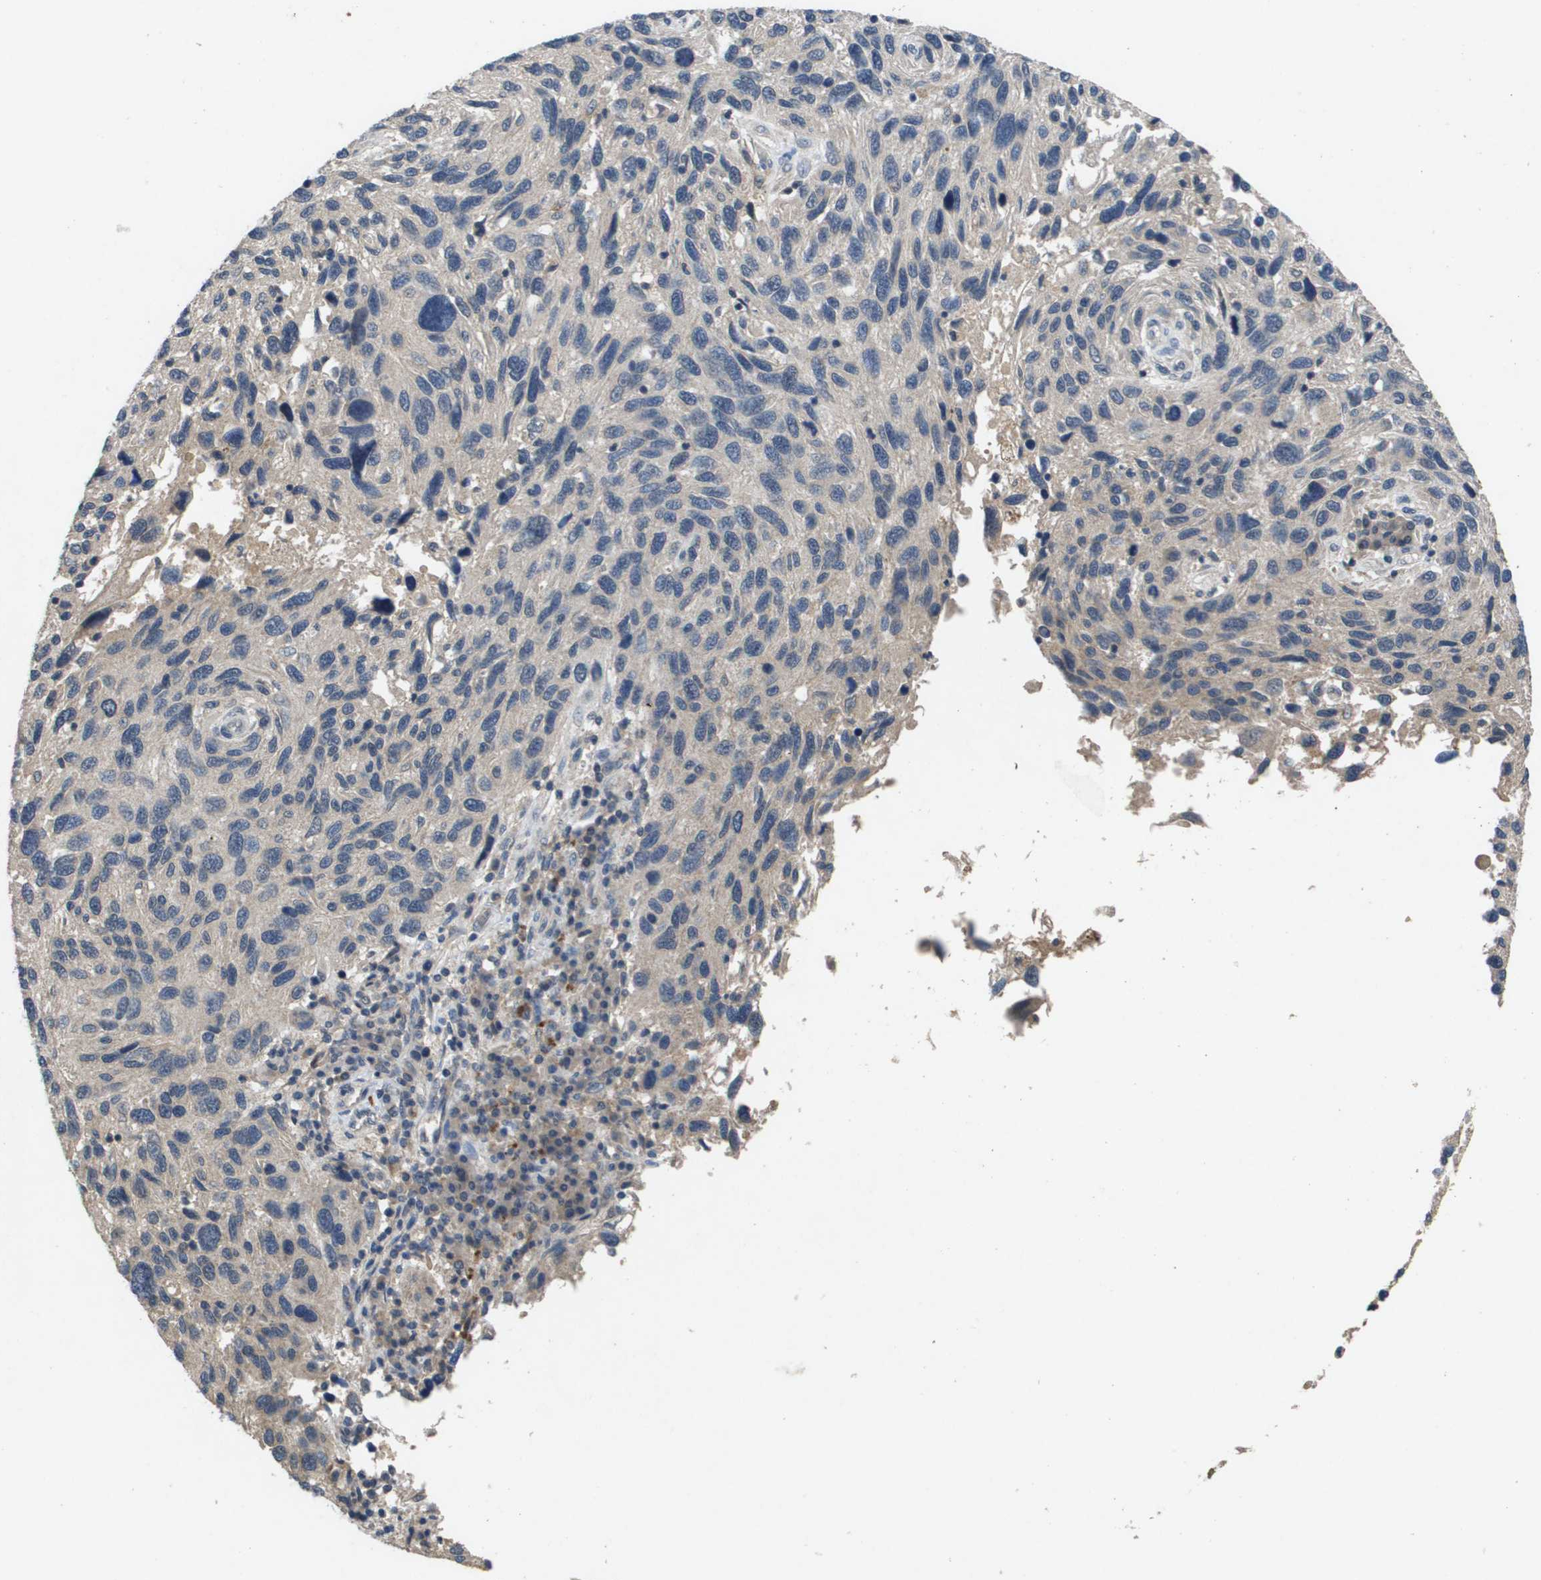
{"staining": {"intensity": "weak", "quantity": "<25%", "location": "cytoplasmic/membranous"}, "tissue": "melanoma", "cell_type": "Tumor cells", "image_type": "cancer", "snomed": [{"axis": "morphology", "description": "Malignant melanoma, NOS"}, {"axis": "topography", "description": "Skin"}], "caption": "This is an immunohistochemistry (IHC) image of melanoma. There is no expression in tumor cells.", "gene": "PROC", "patient": {"sex": "male", "age": 53}}